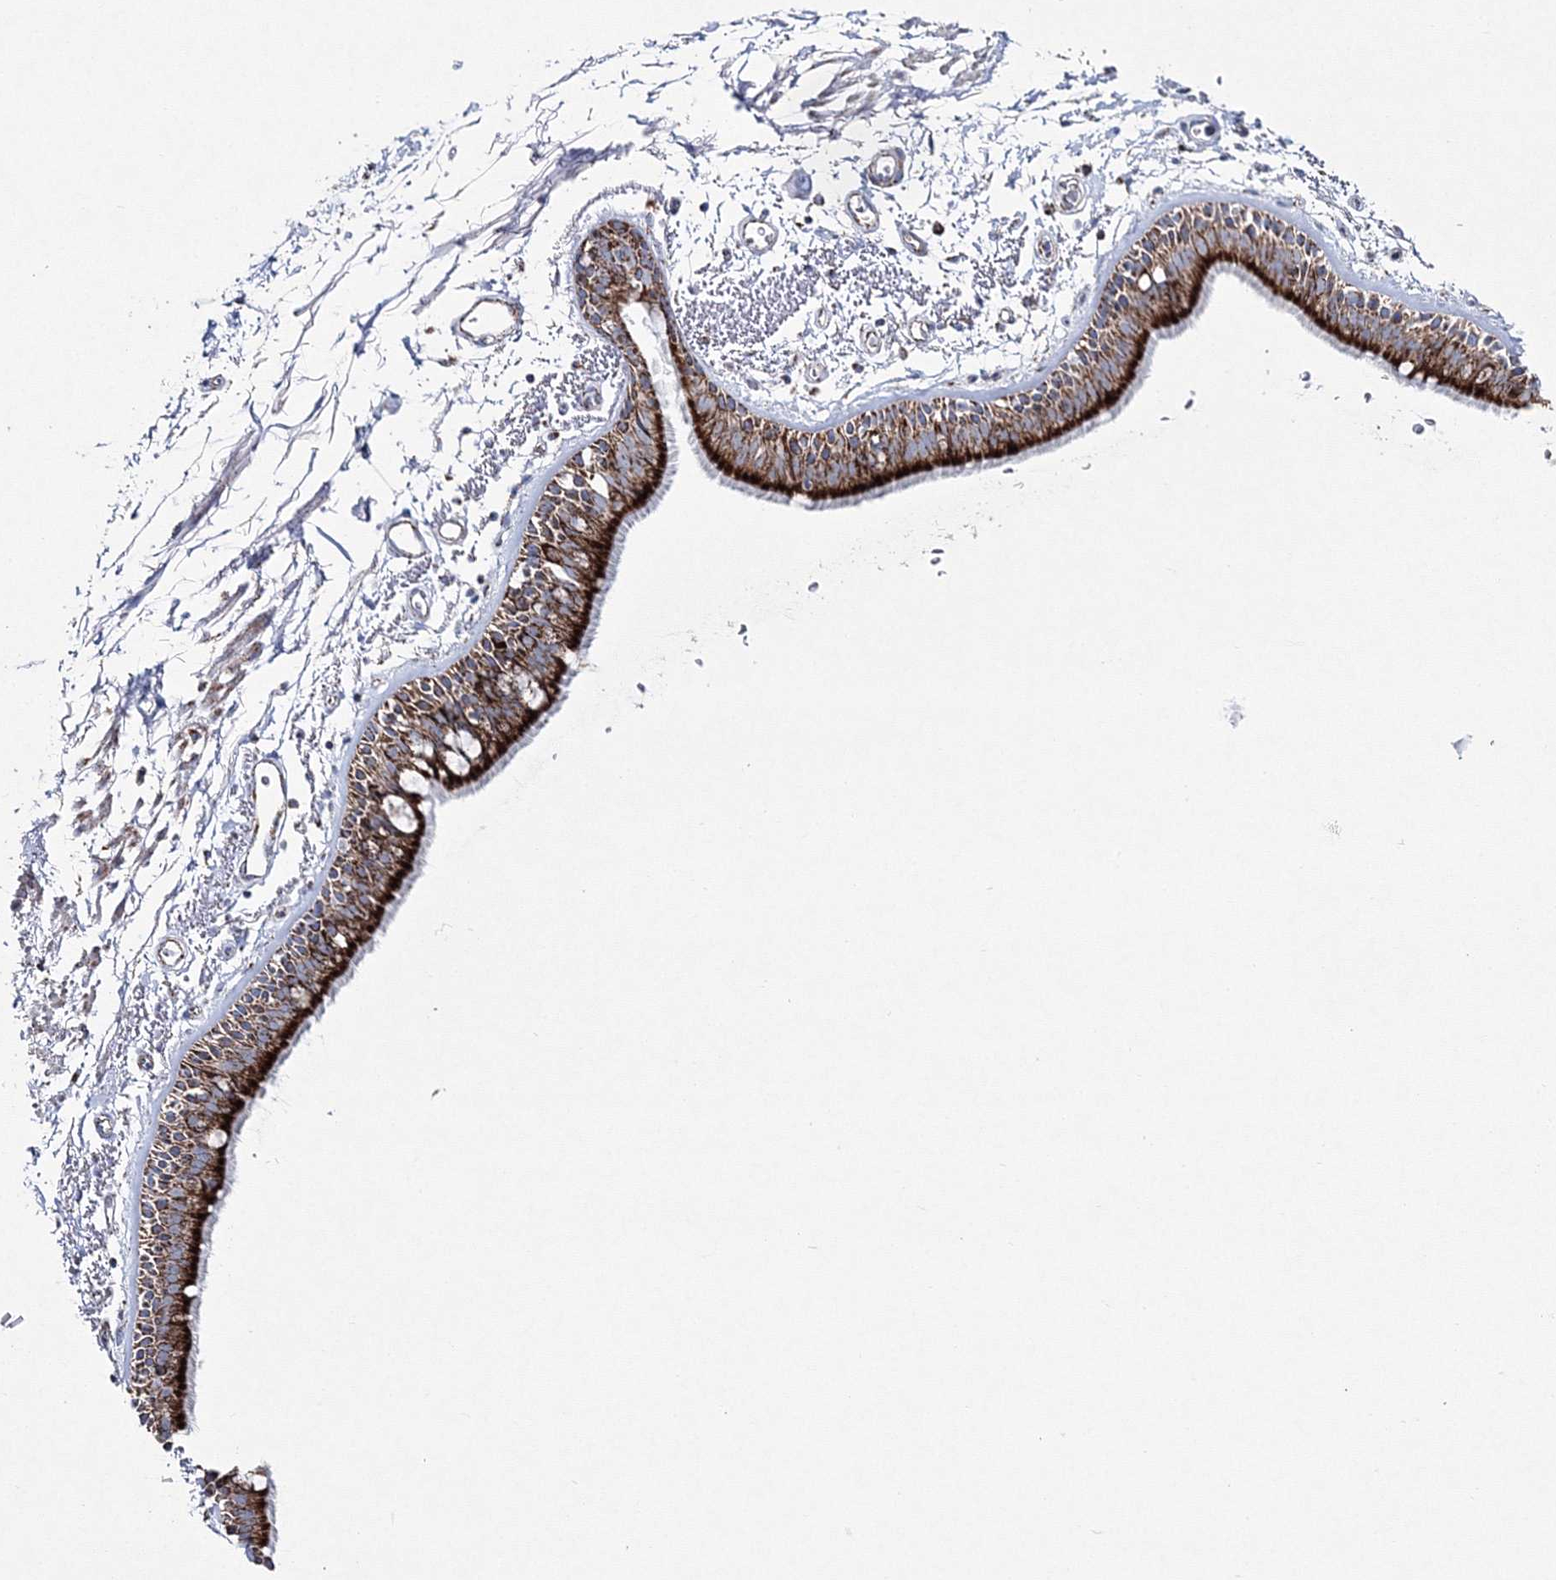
{"staining": {"intensity": "strong", "quantity": ">75%", "location": "cytoplasmic/membranous"}, "tissue": "bronchus", "cell_type": "Respiratory epithelial cells", "image_type": "normal", "snomed": [{"axis": "morphology", "description": "Normal tissue, NOS"}, {"axis": "topography", "description": "Lymph node"}, {"axis": "topography", "description": "Bronchus"}], "caption": "Protein expression analysis of benign bronchus demonstrates strong cytoplasmic/membranous staining in about >75% of respiratory epithelial cells. Nuclei are stained in blue.", "gene": "HIBCH", "patient": {"sex": "female", "age": 70}}